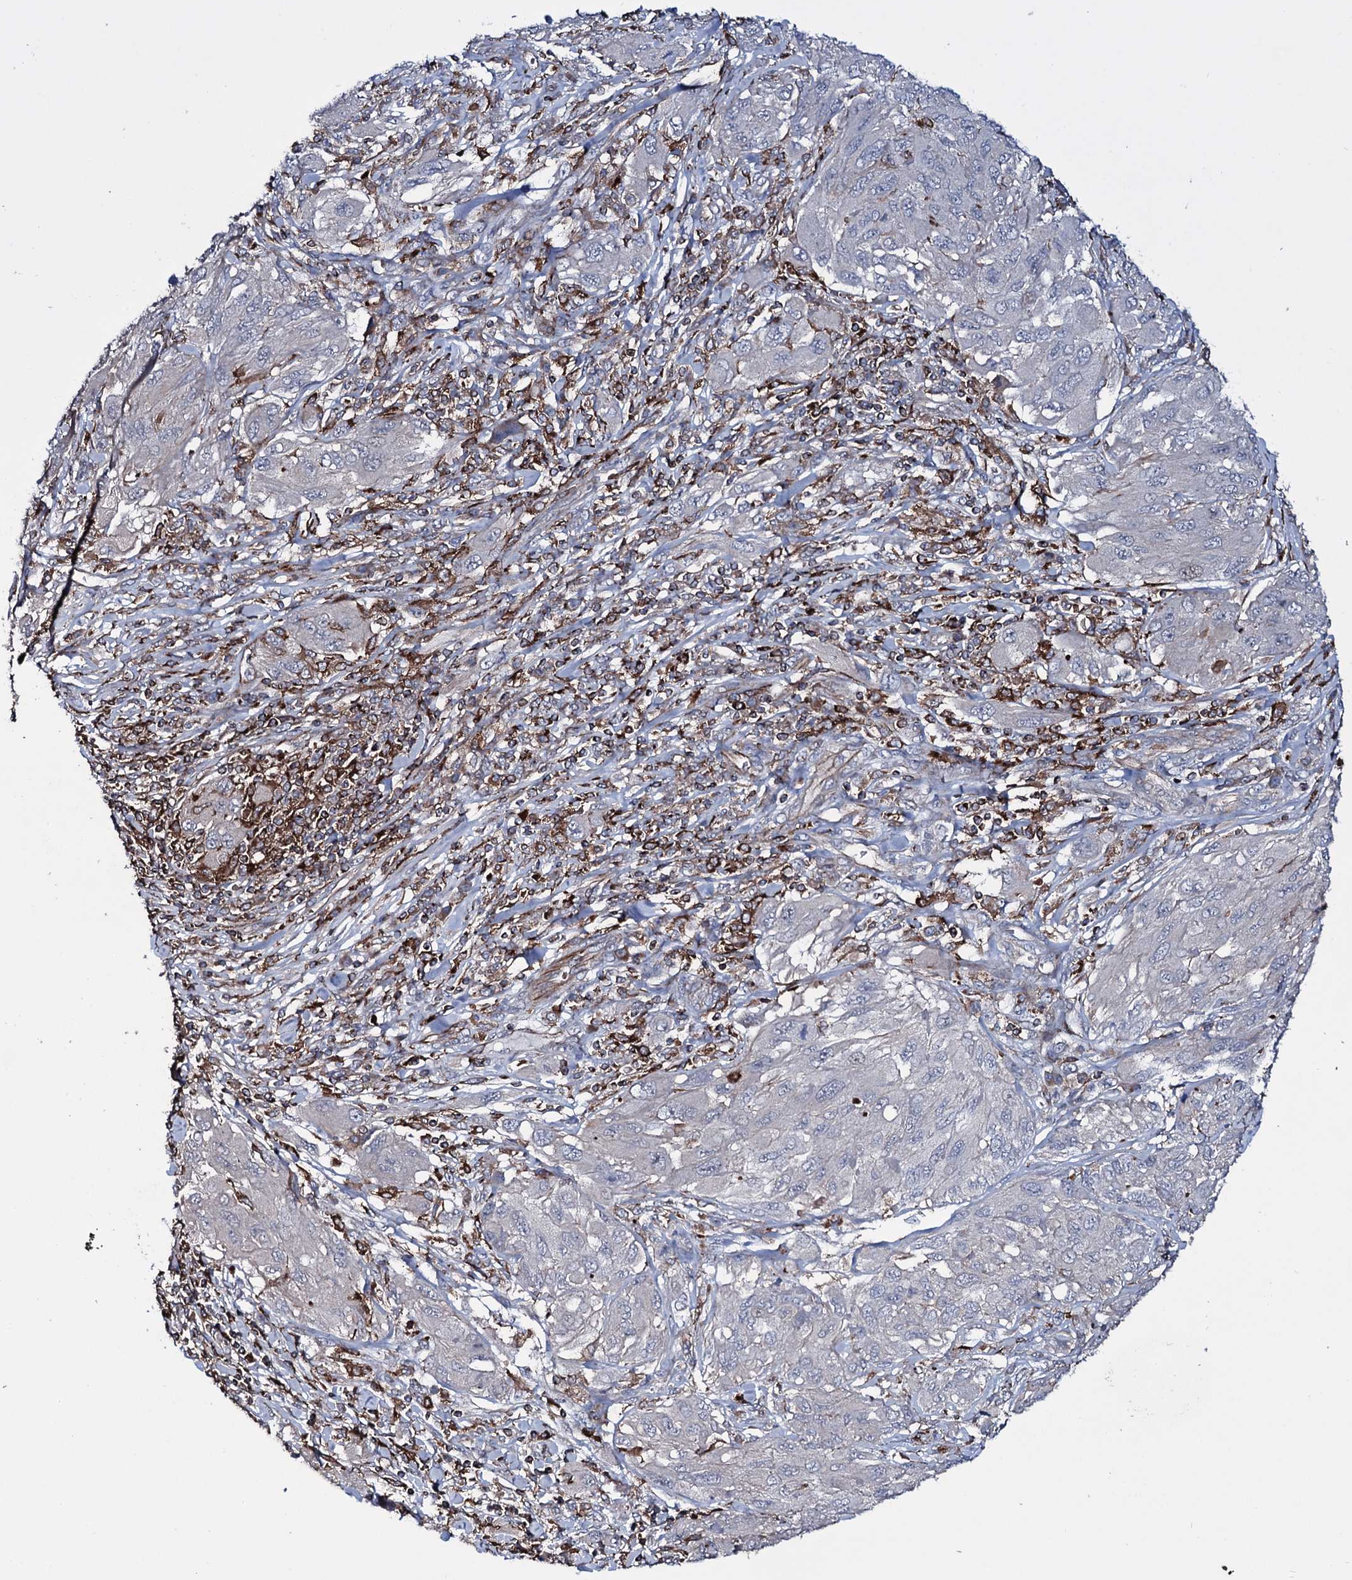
{"staining": {"intensity": "negative", "quantity": "none", "location": "none"}, "tissue": "melanoma", "cell_type": "Tumor cells", "image_type": "cancer", "snomed": [{"axis": "morphology", "description": "Malignant melanoma, NOS"}, {"axis": "topography", "description": "Skin"}], "caption": "IHC histopathology image of melanoma stained for a protein (brown), which demonstrates no positivity in tumor cells.", "gene": "VAMP8", "patient": {"sex": "female", "age": 91}}